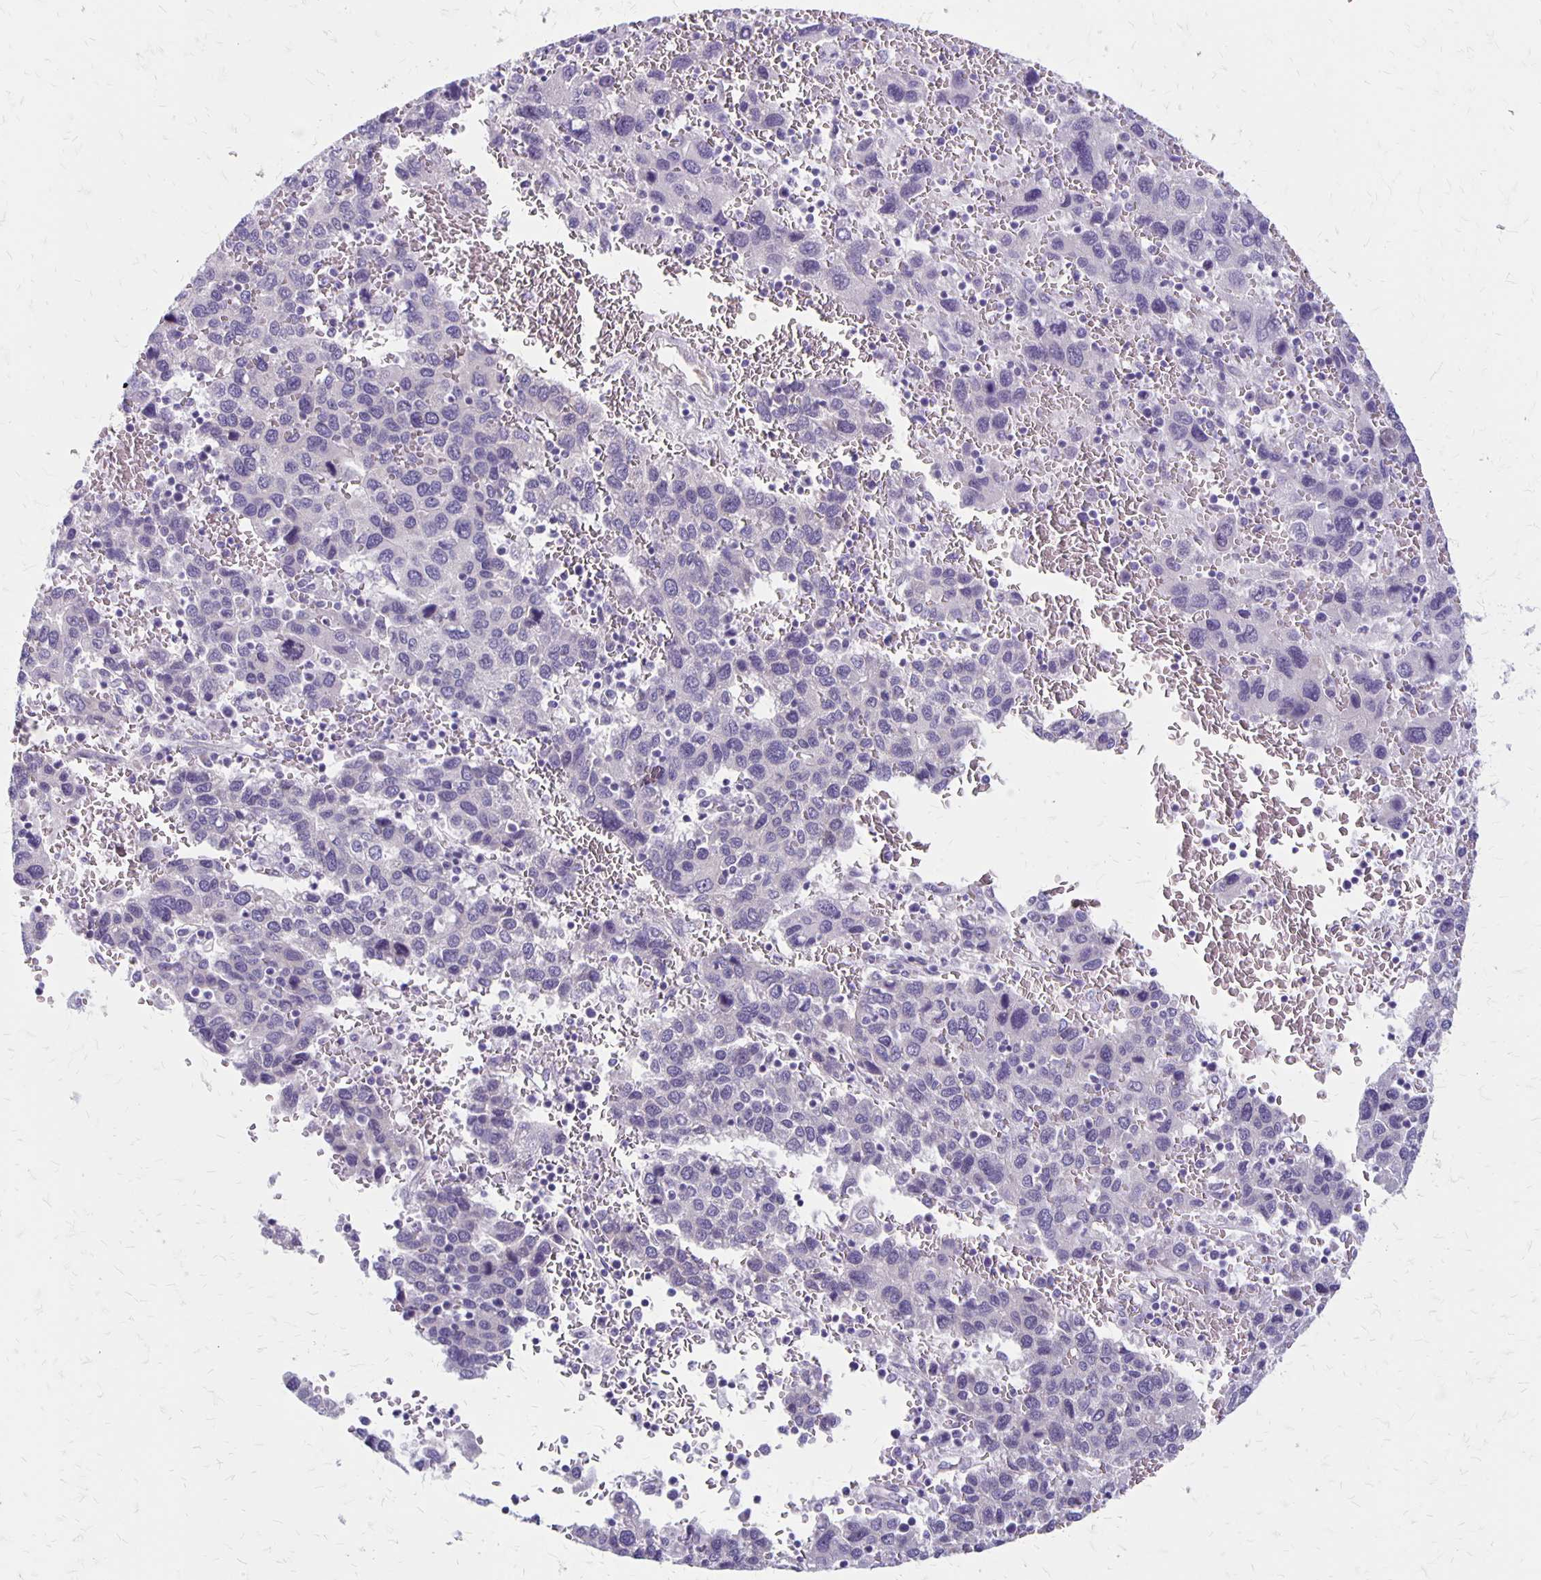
{"staining": {"intensity": "negative", "quantity": "none", "location": "none"}, "tissue": "liver cancer", "cell_type": "Tumor cells", "image_type": "cancer", "snomed": [{"axis": "morphology", "description": "Carcinoma, Hepatocellular, NOS"}, {"axis": "topography", "description": "Liver"}], "caption": "There is no significant positivity in tumor cells of hepatocellular carcinoma (liver). (DAB (3,3'-diaminobenzidine) immunohistochemistry, high magnification).", "gene": "HOMER1", "patient": {"sex": "male", "age": 69}}